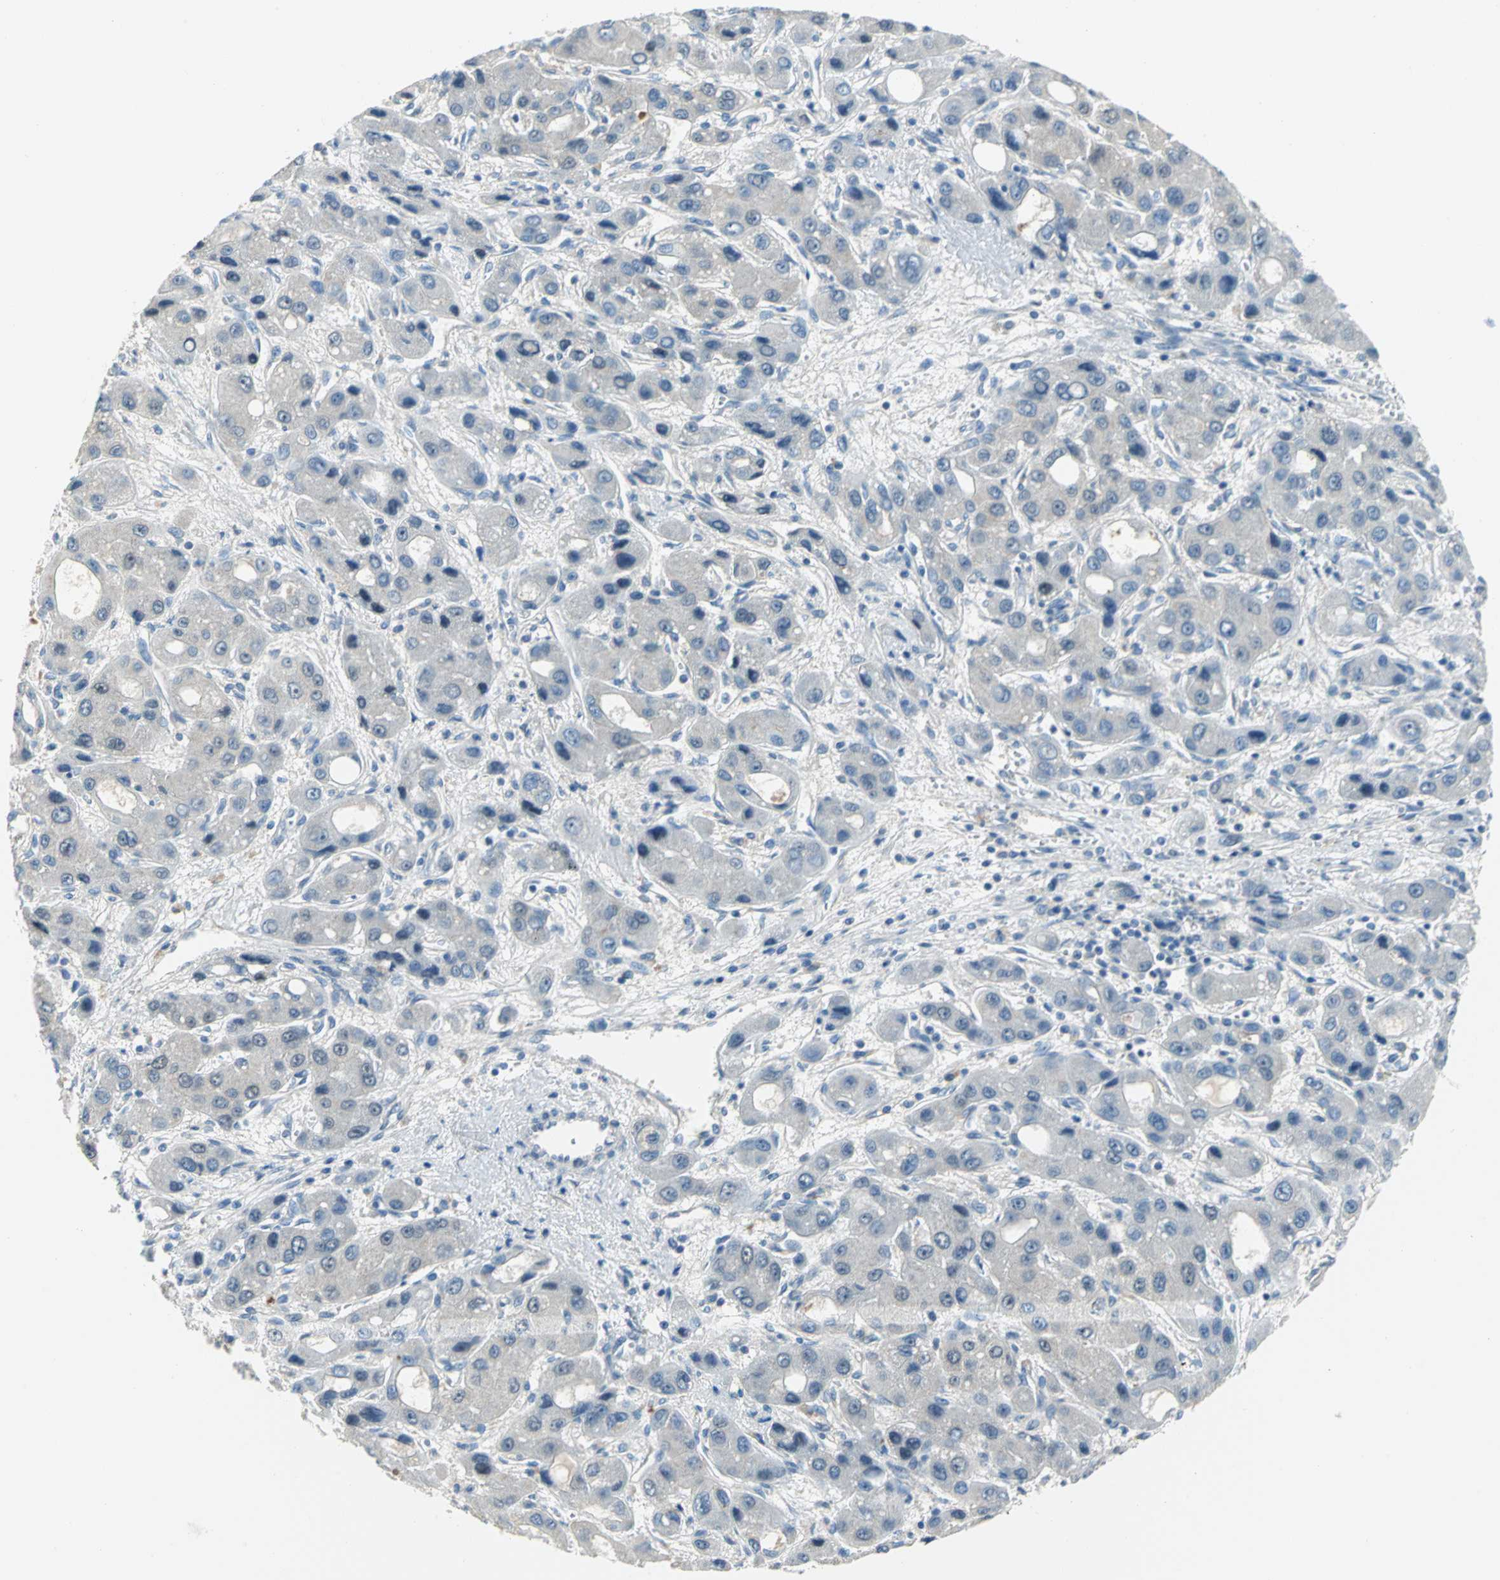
{"staining": {"intensity": "weak", "quantity": "<25%", "location": "cytoplasmic/membranous,nuclear"}, "tissue": "liver cancer", "cell_type": "Tumor cells", "image_type": "cancer", "snomed": [{"axis": "morphology", "description": "Carcinoma, Hepatocellular, NOS"}, {"axis": "topography", "description": "Liver"}], "caption": "A micrograph of liver hepatocellular carcinoma stained for a protein exhibits no brown staining in tumor cells.", "gene": "ZIC1", "patient": {"sex": "male", "age": 55}}